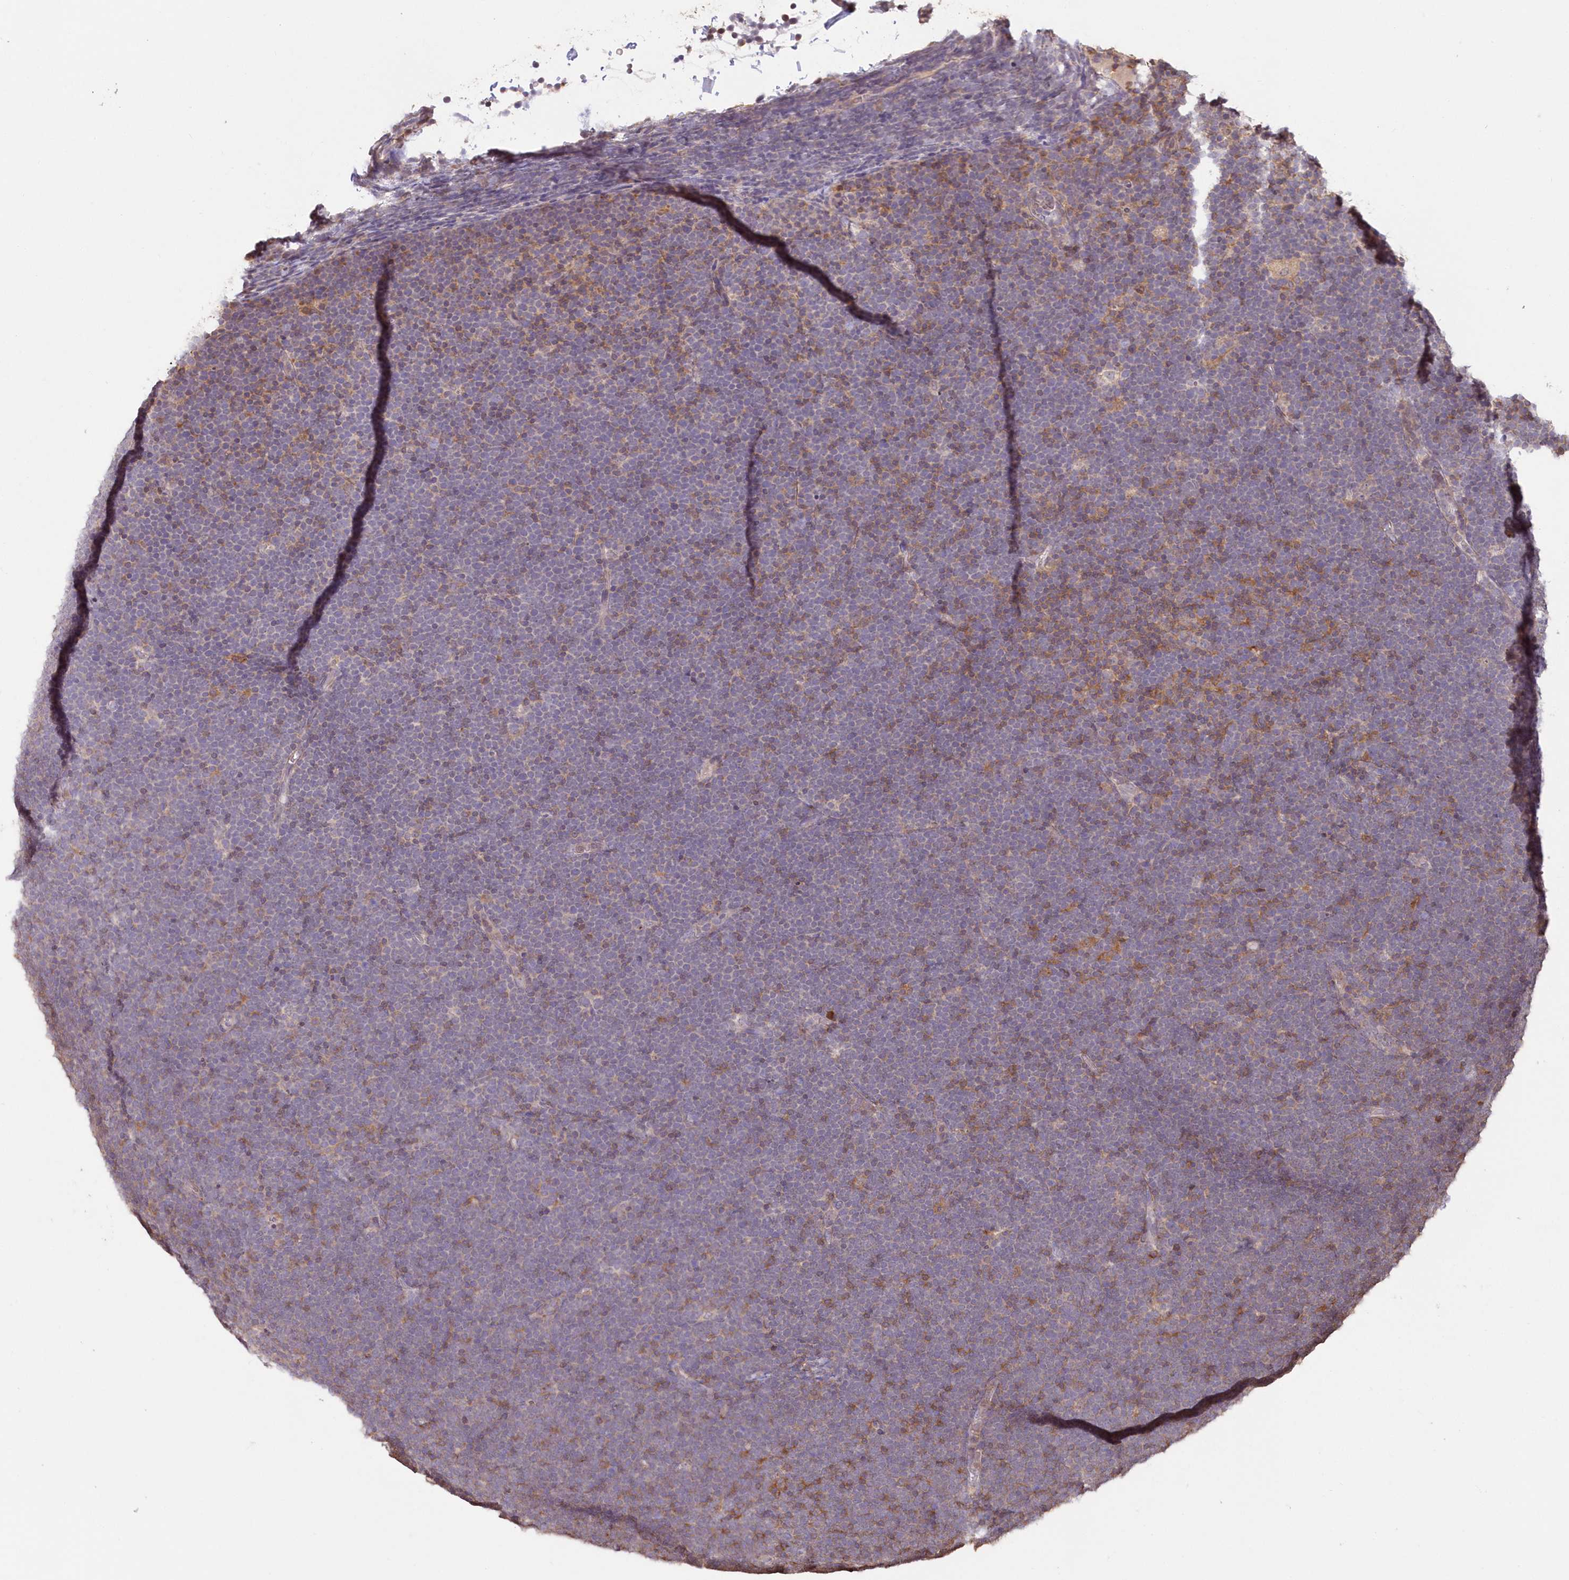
{"staining": {"intensity": "weak", "quantity": "<25%", "location": "cytoplasmic/membranous"}, "tissue": "lymphoma", "cell_type": "Tumor cells", "image_type": "cancer", "snomed": [{"axis": "morphology", "description": "Malignant lymphoma, non-Hodgkin's type, High grade"}, {"axis": "topography", "description": "Lymph node"}], "caption": "Immunohistochemistry of lymphoma displays no positivity in tumor cells.", "gene": "SNED1", "patient": {"sex": "male", "age": 13}}